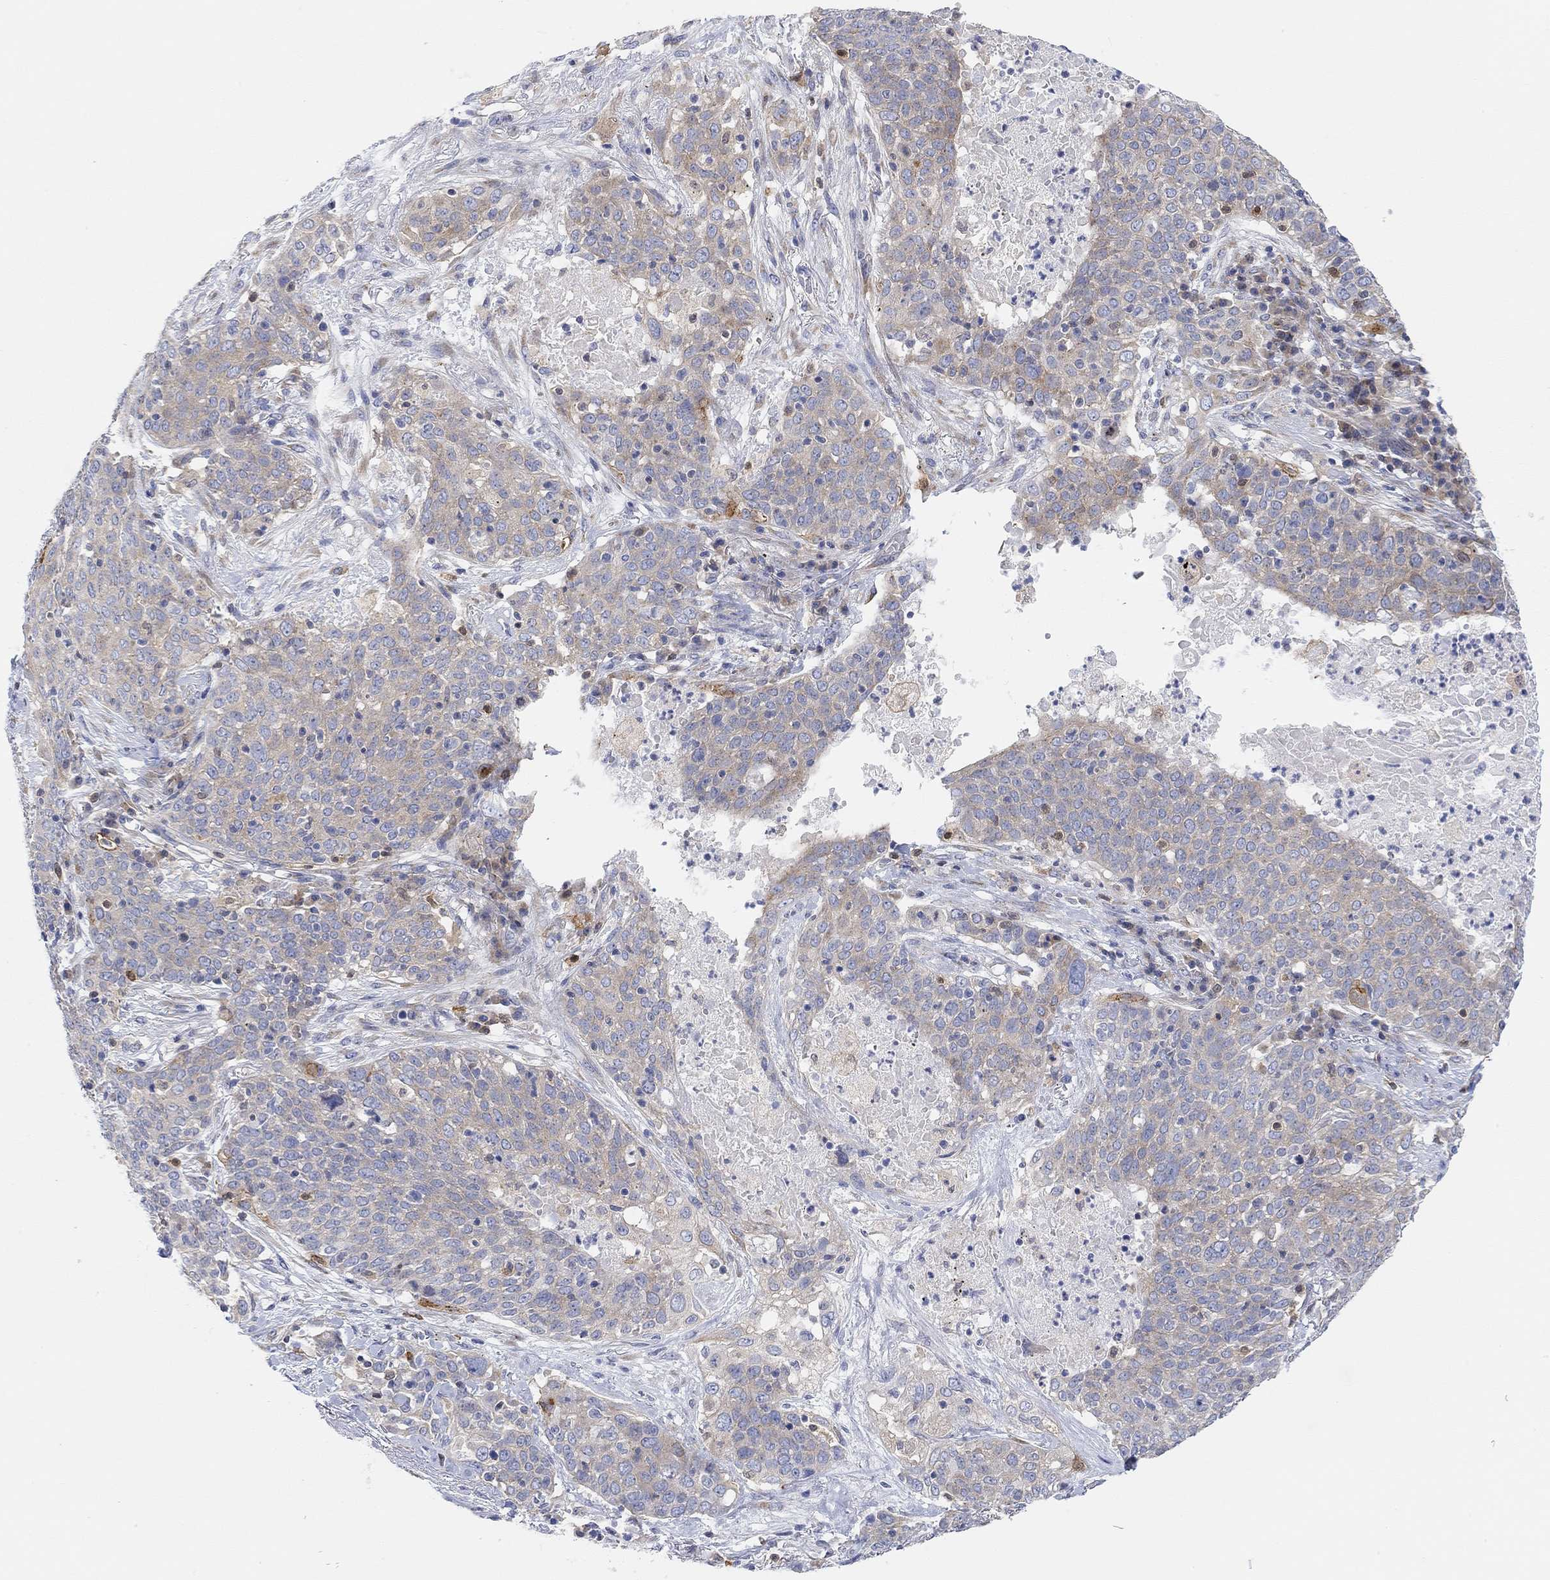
{"staining": {"intensity": "weak", "quantity": "25%-75%", "location": "cytoplasmic/membranous"}, "tissue": "lung cancer", "cell_type": "Tumor cells", "image_type": "cancer", "snomed": [{"axis": "morphology", "description": "Squamous cell carcinoma, NOS"}, {"axis": "topography", "description": "Lung"}], "caption": "Squamous cell carcinoma (lung) stained with a protein marker reveals weak staining in tumor cells.", "gene": "RGS1", "patient": {"sex": "male", "age": 82}}